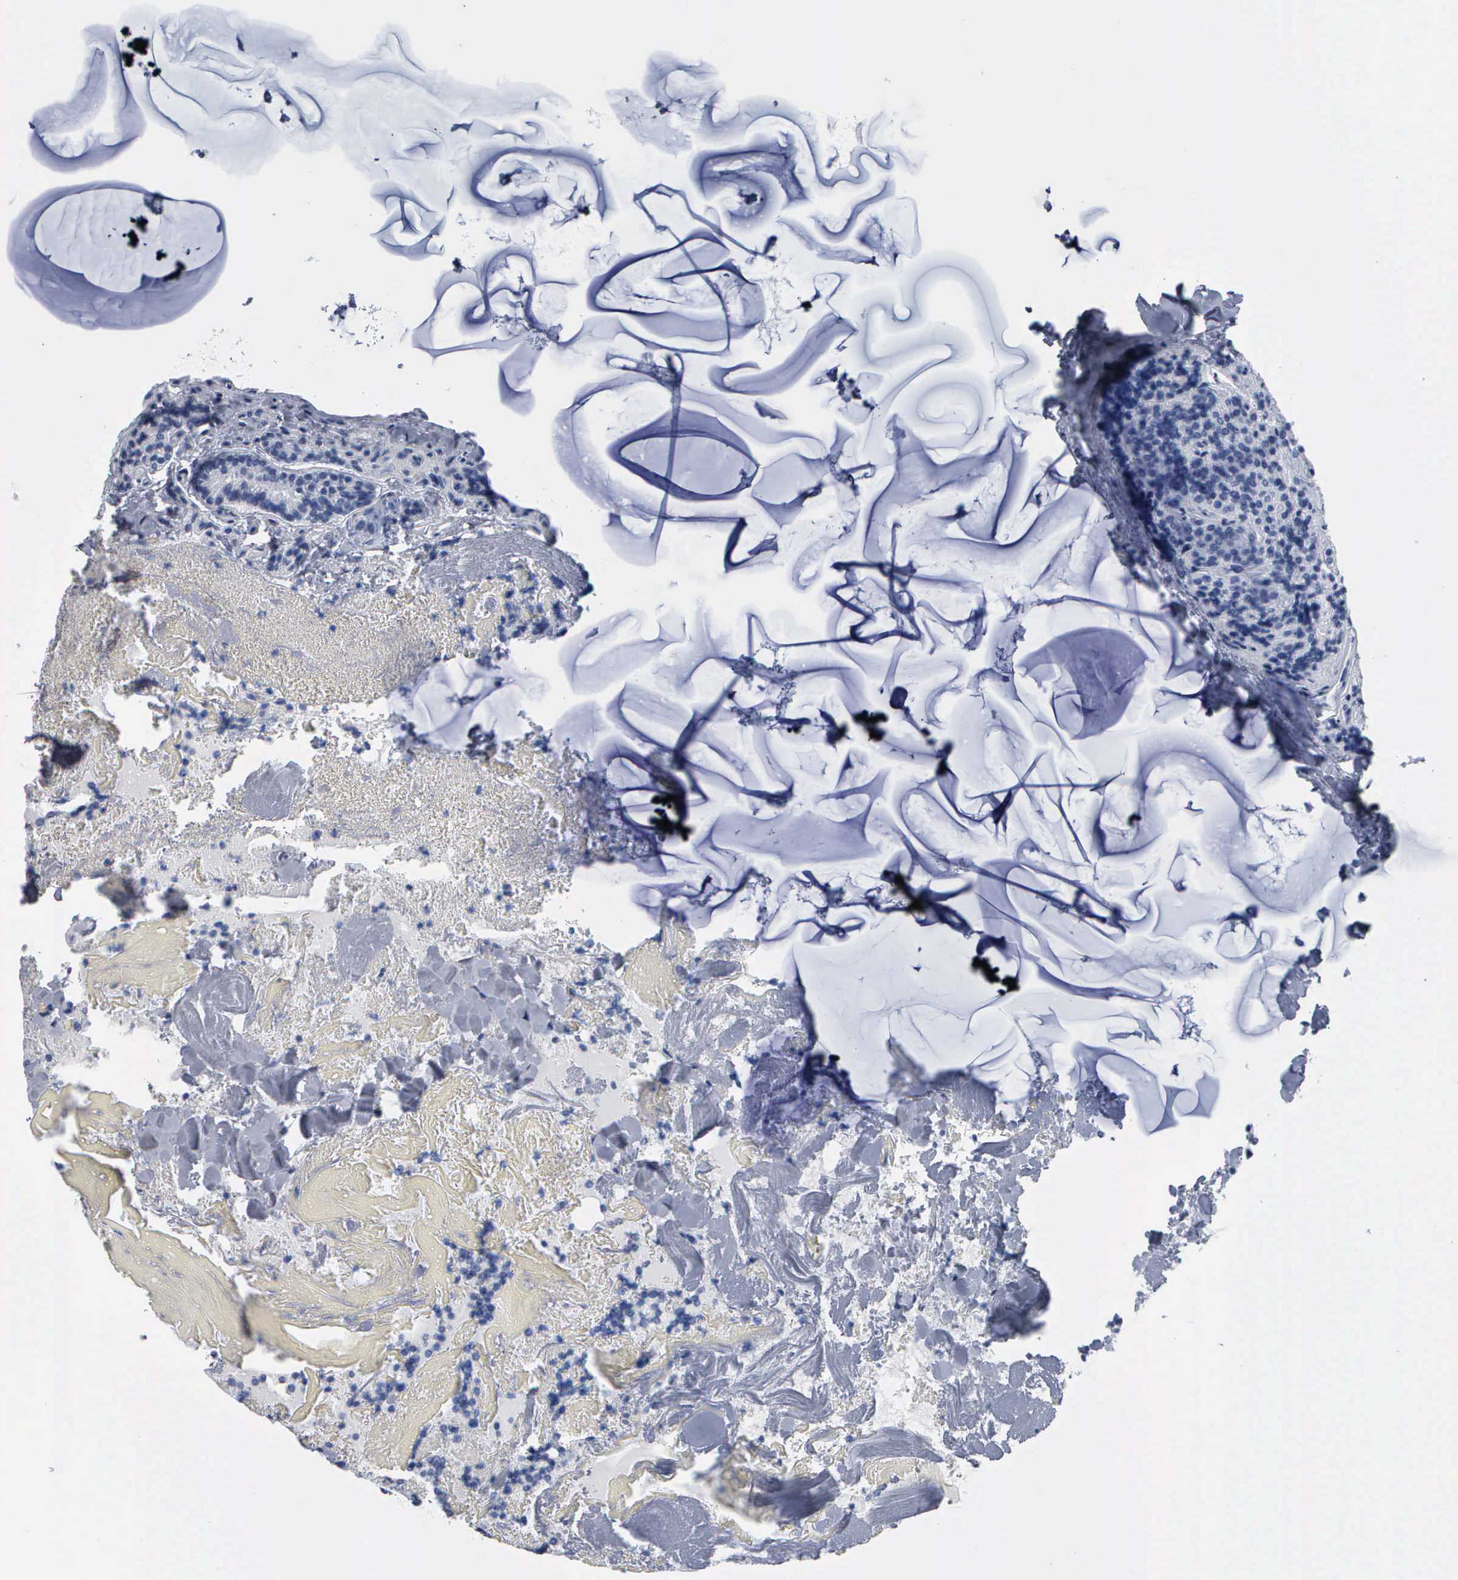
{"staining": {"intensity": "negative", "quantity": "none", "location": "none"}, "tissue": "parathyroid gland", "cell_type": "Glandular cells", "image_type": "normal", "snomed": [{"axis": "morphology", "description": "Normal tissue, NOS"}, {"axis": "topography", "description": "Parathyroid gland"}], "caption": "Parathyroid gland stained for a protein using immunohistochemistry (IHC) shows no staining glandular cells.", "gene": "CCNB1", "patient": {"sex": "female", "age": 29}}